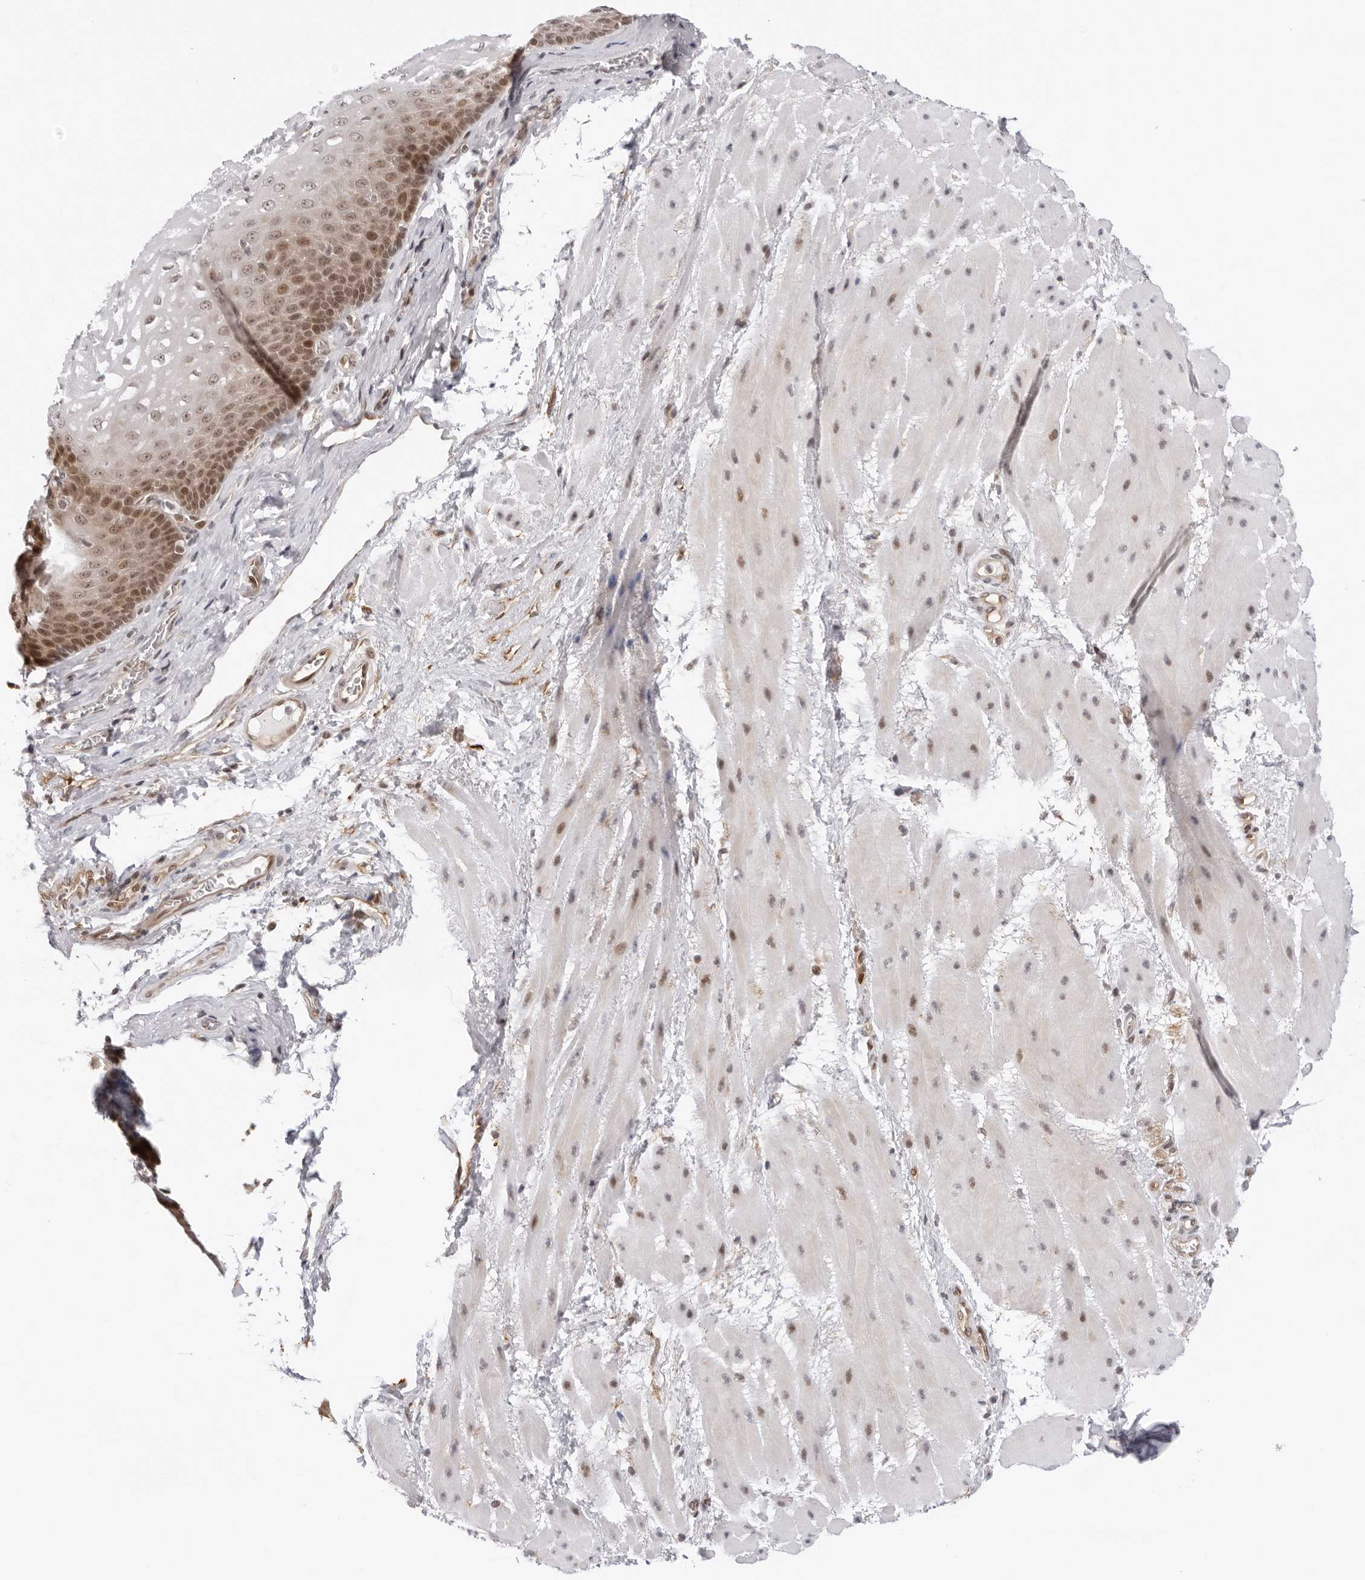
{"staining": {"intensity": "moderate", "quantity": ">75%", "location": "nuclear"}, "tissue": "esophagus", "cell_type": "Squamous epithelial cells", "image_type": "normal", "snomed": [{"axis": "morphology", "description": "Normal tissue, NOS"}, {"axis": "topography", "description": "Esophagus"}], "caption": "High-magnification brightfield microscopy of normal esophagus stained with DAB (3,3'-diaminobenzidine) (brown) and counterstained with hematoxylin (blue). squamous epithelial cells exhibit moderate nuclear staining is identified in about>75% of cells.", "gene": "ITGB3BP", "patient": {"sex": "male", "age": 48}}